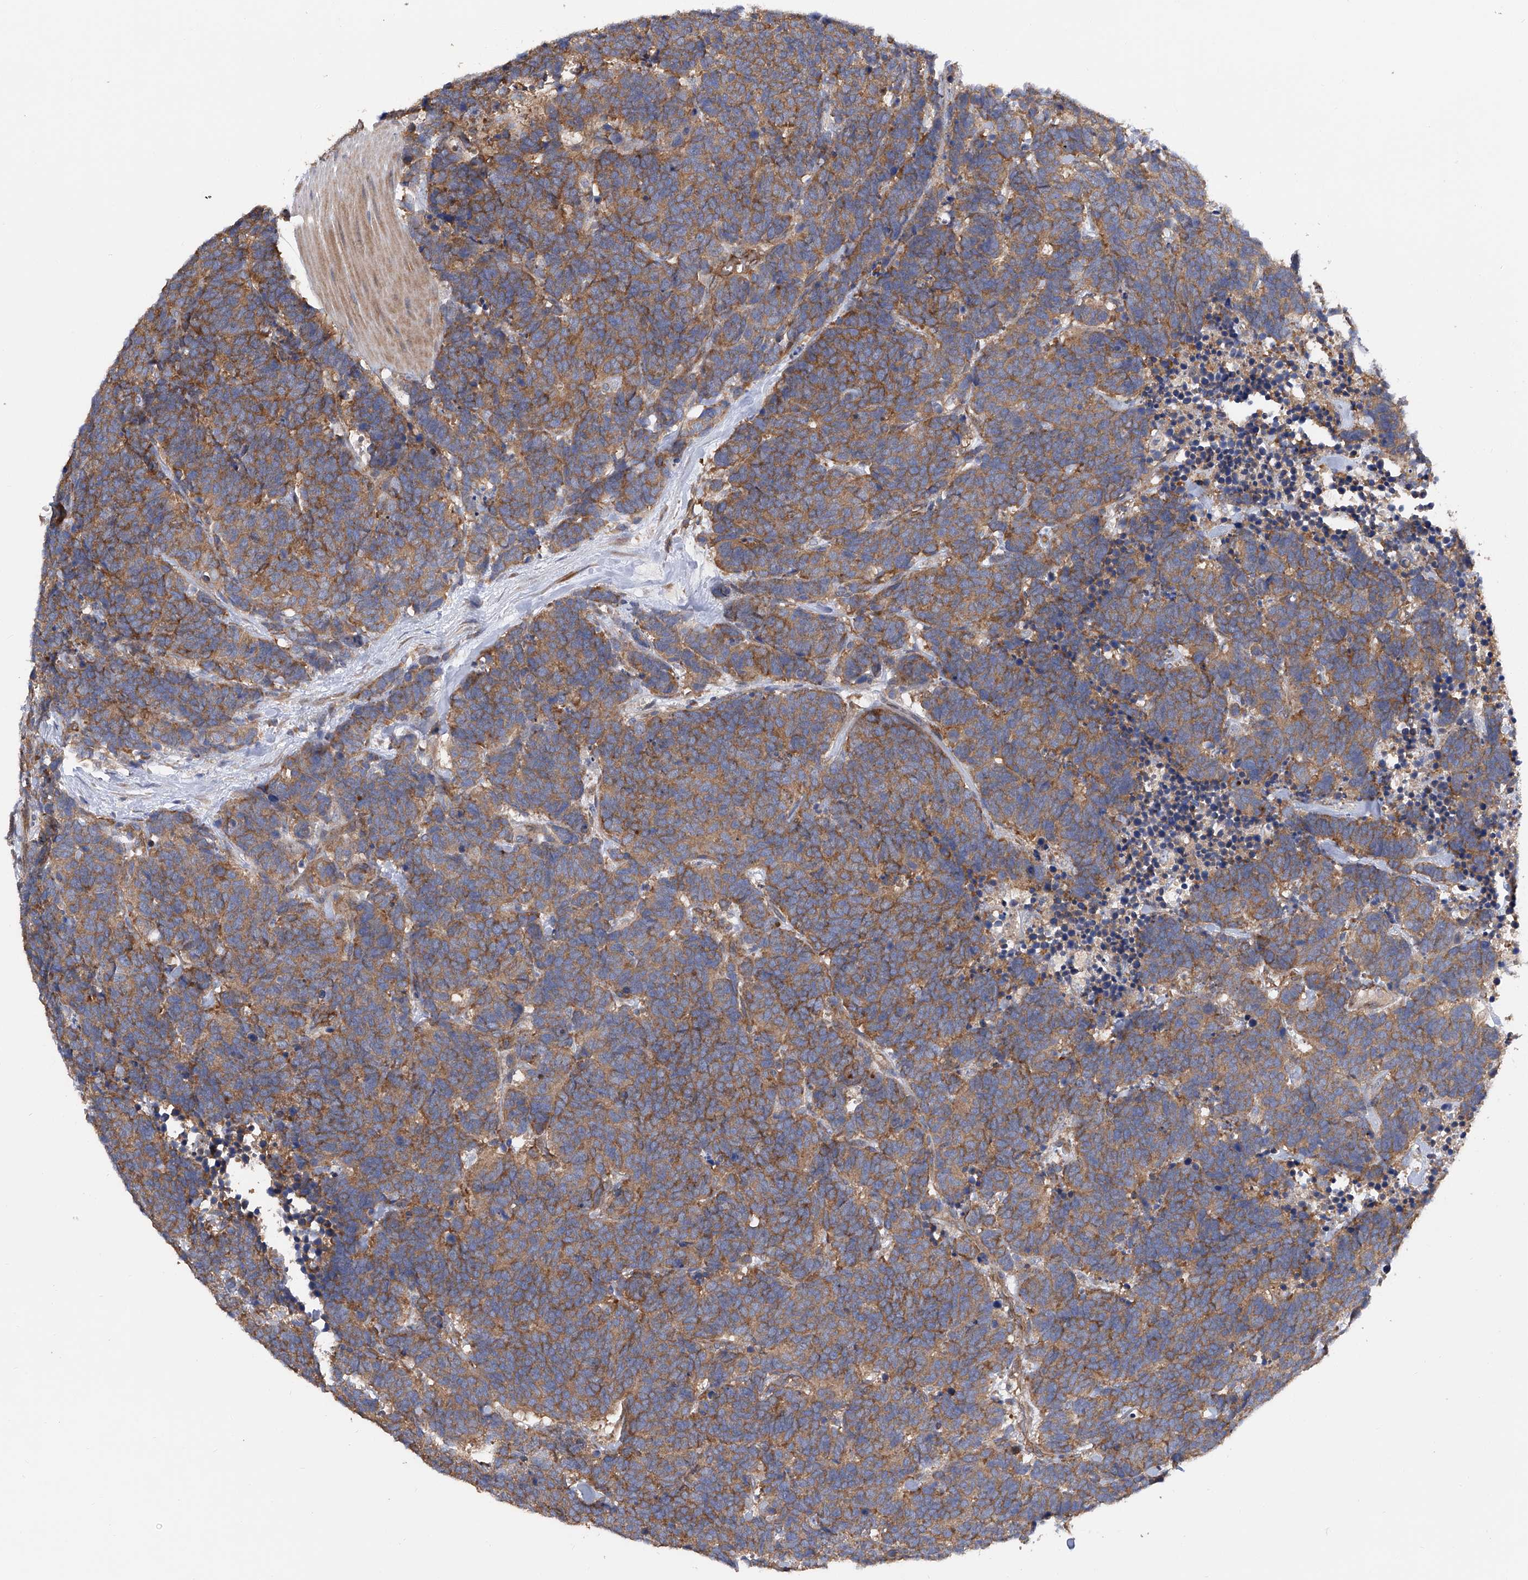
{"staining": {"intensity": "moderate", "quantity": ">75%", "location": "cytoplasmic/membranous"}, "tissue": "carcinoid", "cell_type": "Tumor cells", "image_type": "cancer", "snomed": [{"axis": "morphology", "description": "Carcinoma, NOS"}, {"axis": "morphology", "description": "Carcinoid, malignant, NOS"}, {"axis": "topography", "description": "Urinary bladder"}], "caption": "There is medium levels of moderate cytoplasmic/membranous expression in tumor cells of carcinoma, as demonstrated by immunohistochemical staining (brown color).", "gene": "PTK2", "patient": {"sex": "male", "age": 57}}